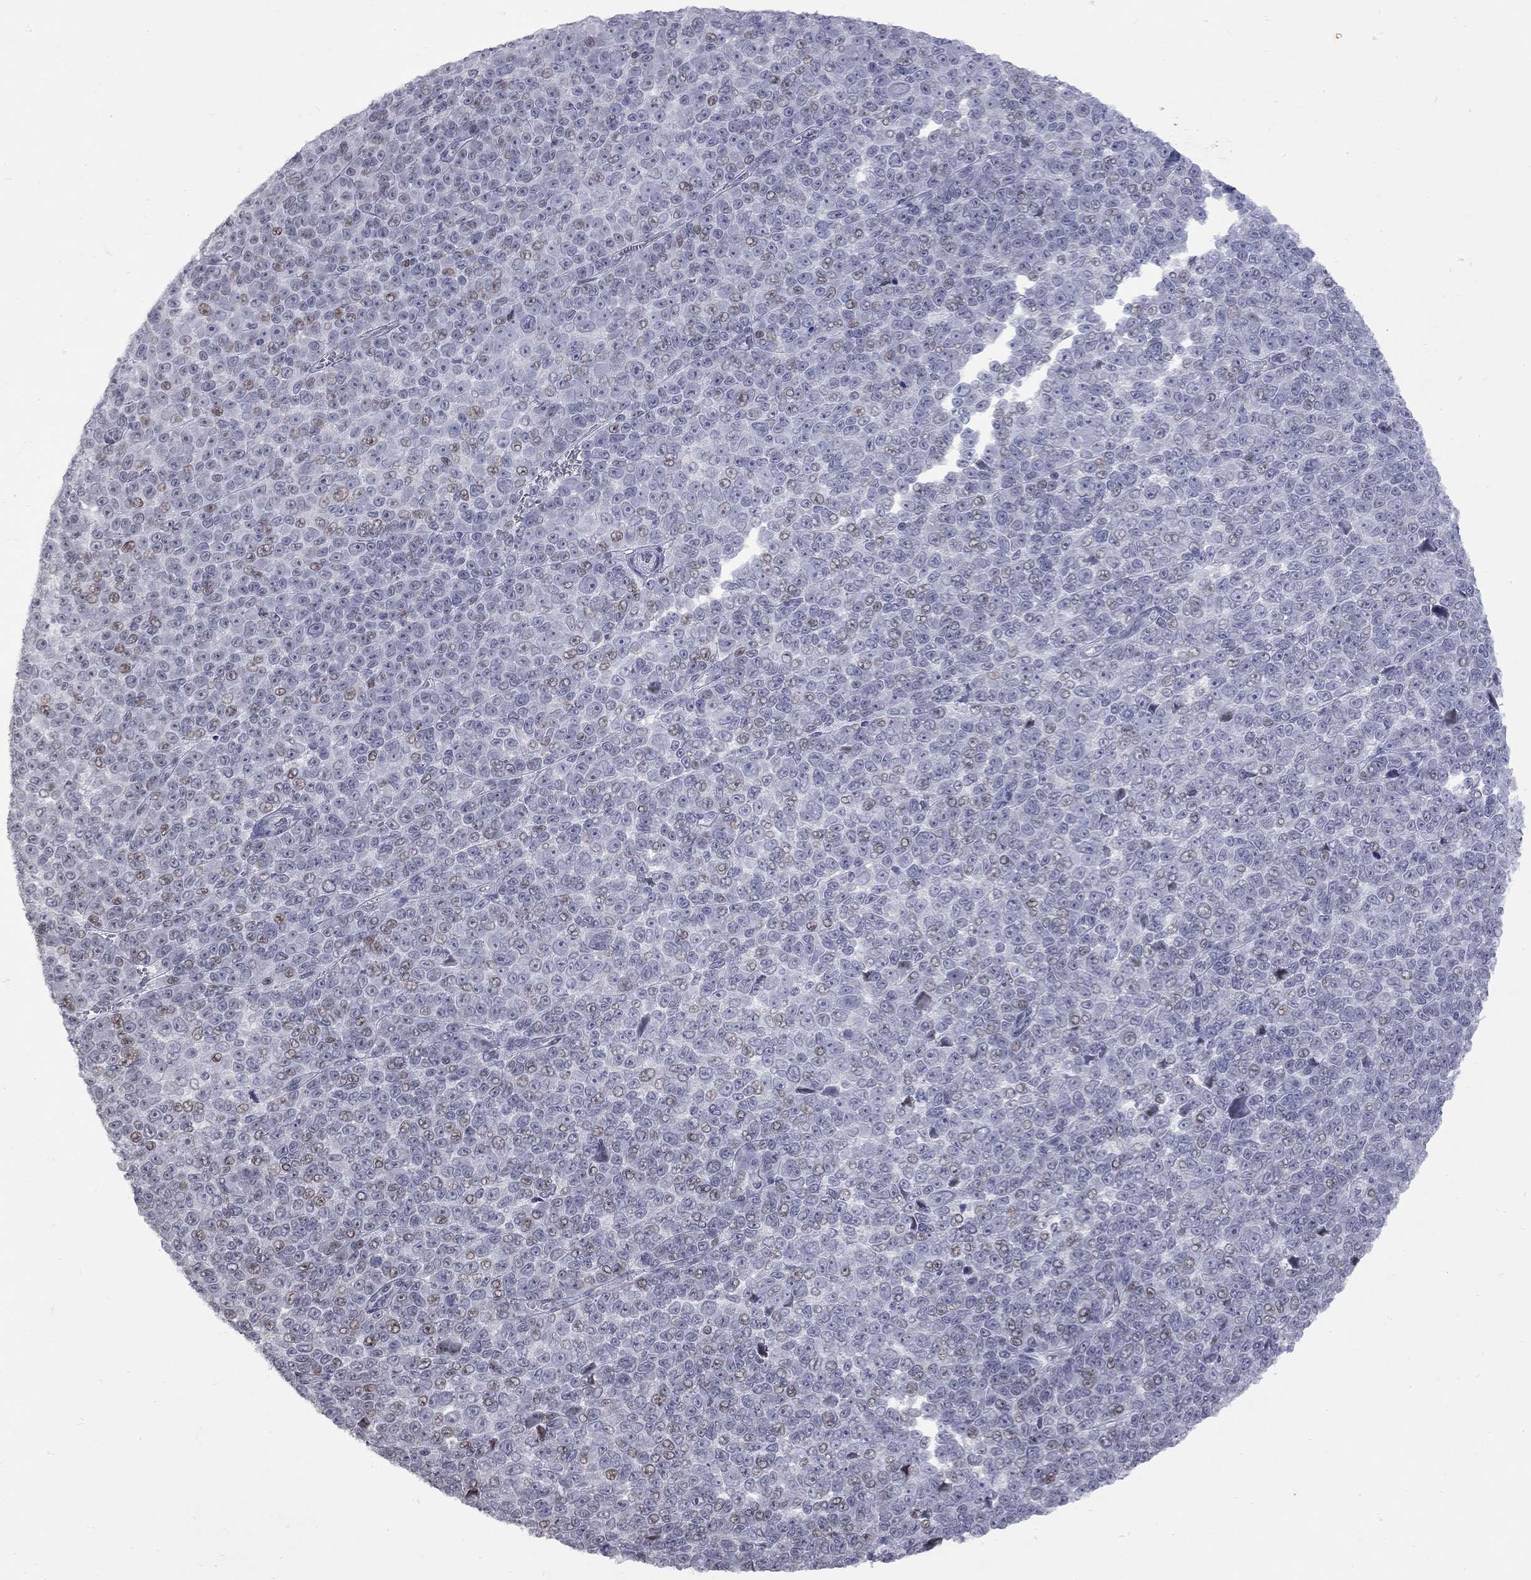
{"staining": {"intensity": "weak", "quantity": "<25%", "location": "nuclear"}, "tissue": "melanoma", "cell_type": "Tumor cells", "image_type": "cancer", "snomed": [{"axis": "morphology", "description": "Malignant melanoma, NOS"}, {"axis": "topography", "description": "Skin"}], "caption": "An image of melanoma stained for a protein reveals no brown staining in tumor cells.", "gene": "ZNF154", "patient": {"sex": "female", "age": 95}}